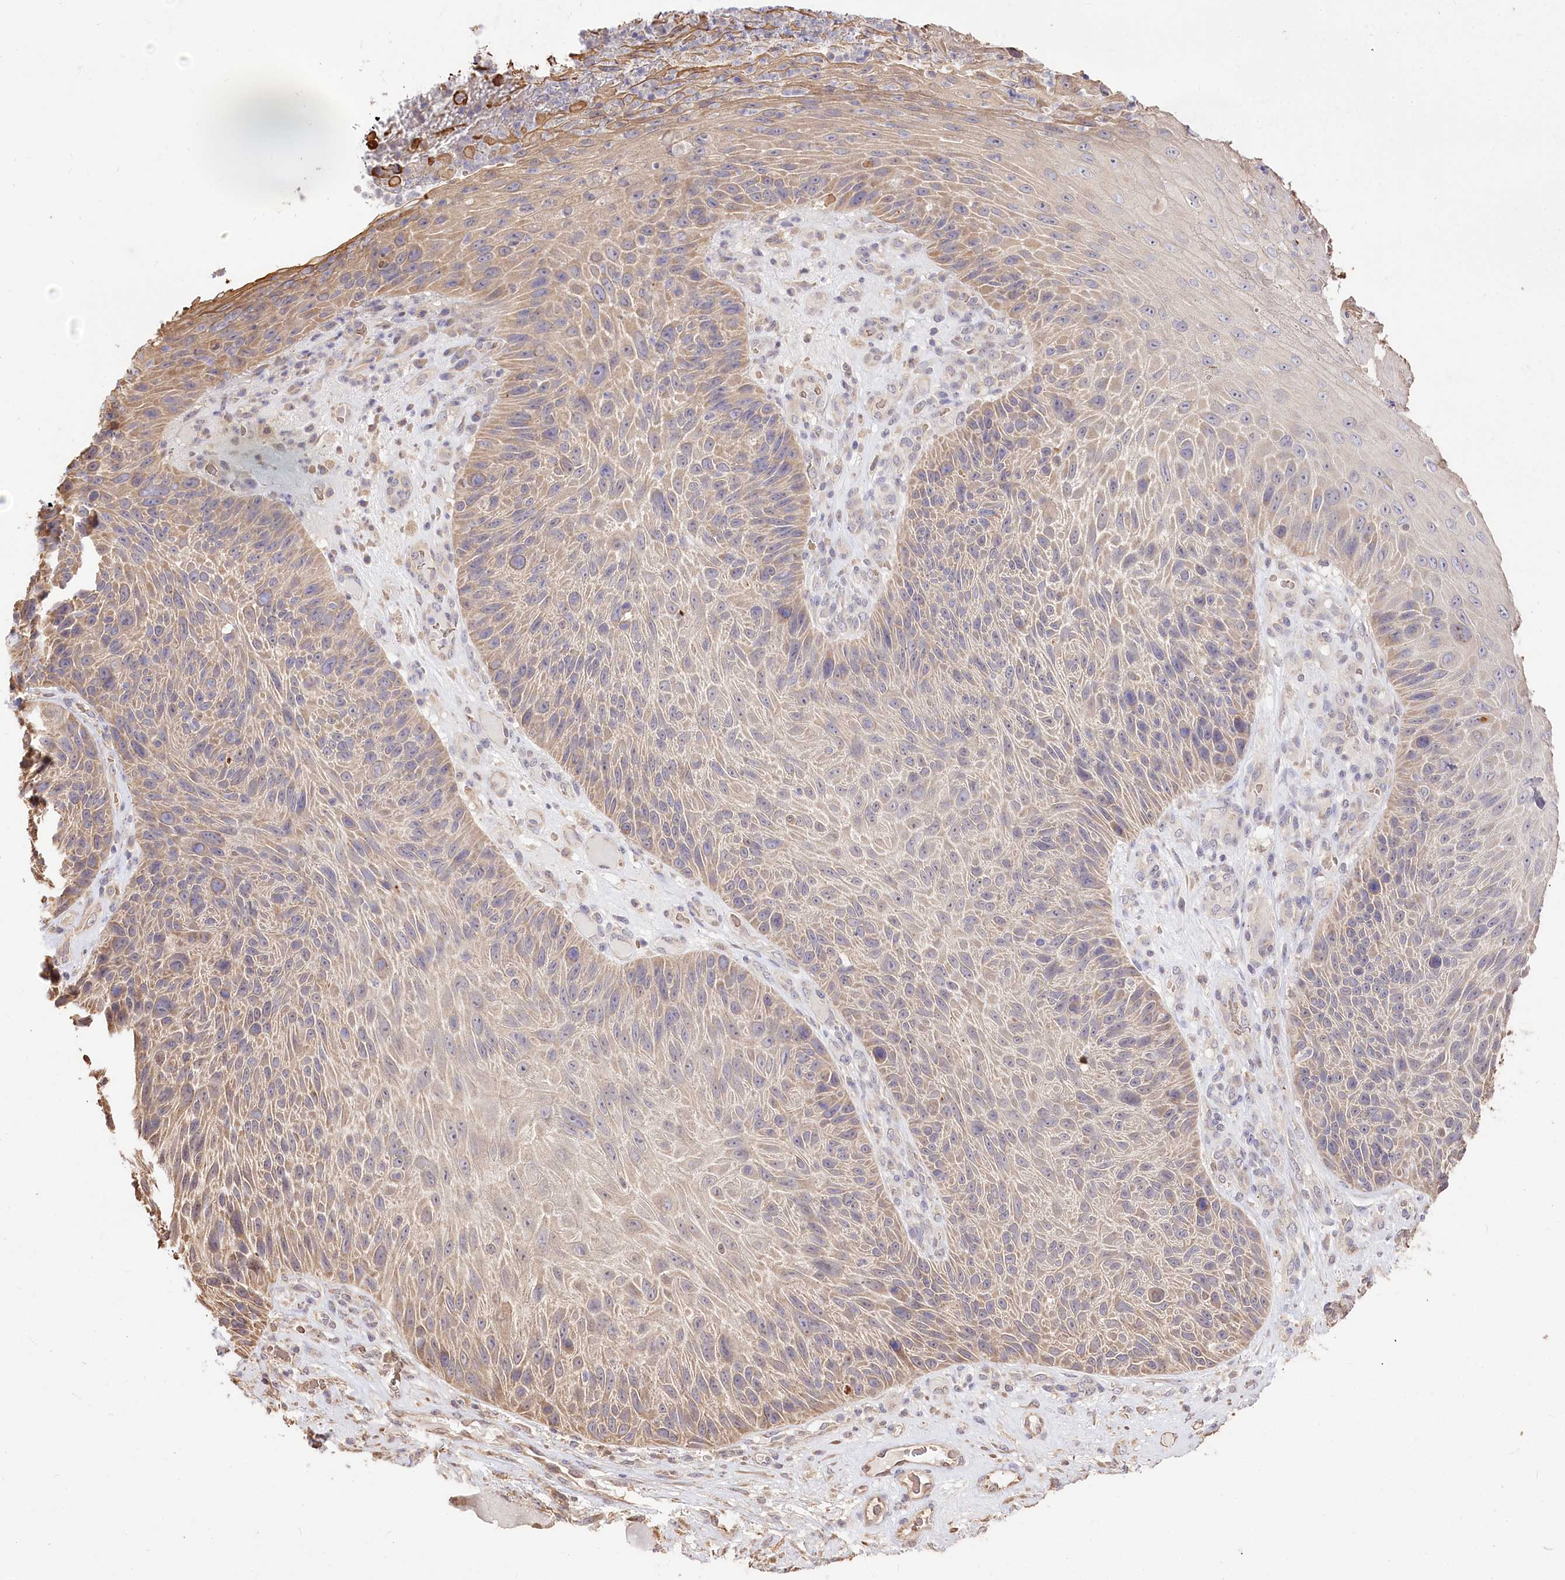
{"staining": {"intensity": "weak", "quantity": "25%-75%", "location": "cytoplasmic/membranous"}, "tissue": "skin cancer", "cell_type": "Tumor cells", "image_type": "cancer", "snomed": [{"axis": "morphology", "description": "Squamous cell carcinoma, NOS"}, {"axis": "topography", "description": "Skin"}], "caption": "Weak cytoplasmic/membranous expression for a protein is present in about 25%-75% of tumor cells of skin squamous cell carcinoma using immunohistochemistry (IHC).", "gene": "R3HDM2", "patient": {"sex": "female", "age": 88}}